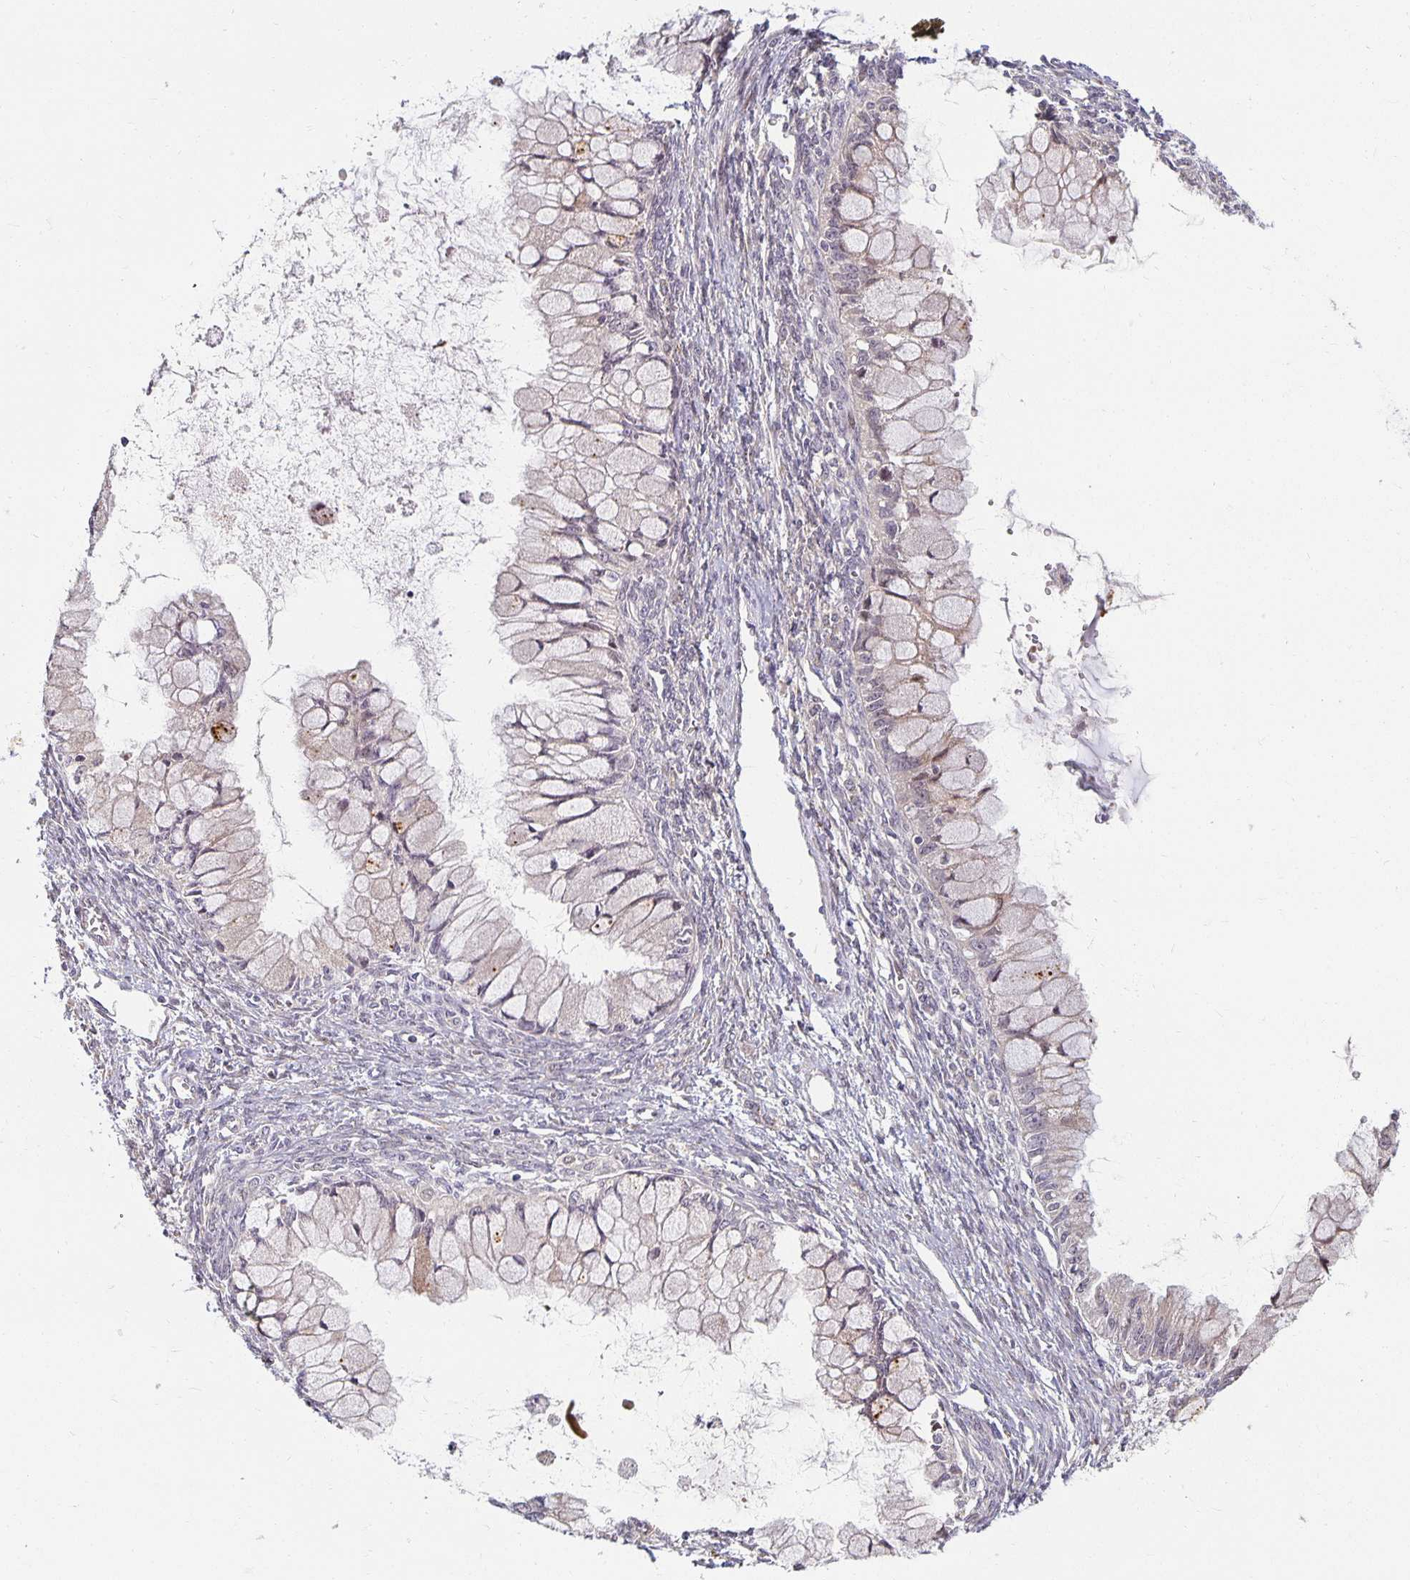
{"staining": {"intensity": "negative", "quantity": "none", "location": "none"}, "tissue": "ovarian cancer", "cell_type": "Tumor cells", "image_type": "cancer", "snomed": [{"axis": "morphology", "description": "Cystadenocarcinoma, mucinous, NOS"}, {"axis": "topography", "description": "Ovary"}], "caption": "High power microscopy photomicrograph of an immunohistochemistry histopathology image of mucinous cystadenocarcinoma (ovarian), revealing no significant expression in tumor cells.", "gene": "EHF", "patient": {"sex": "female", "age": 34}}